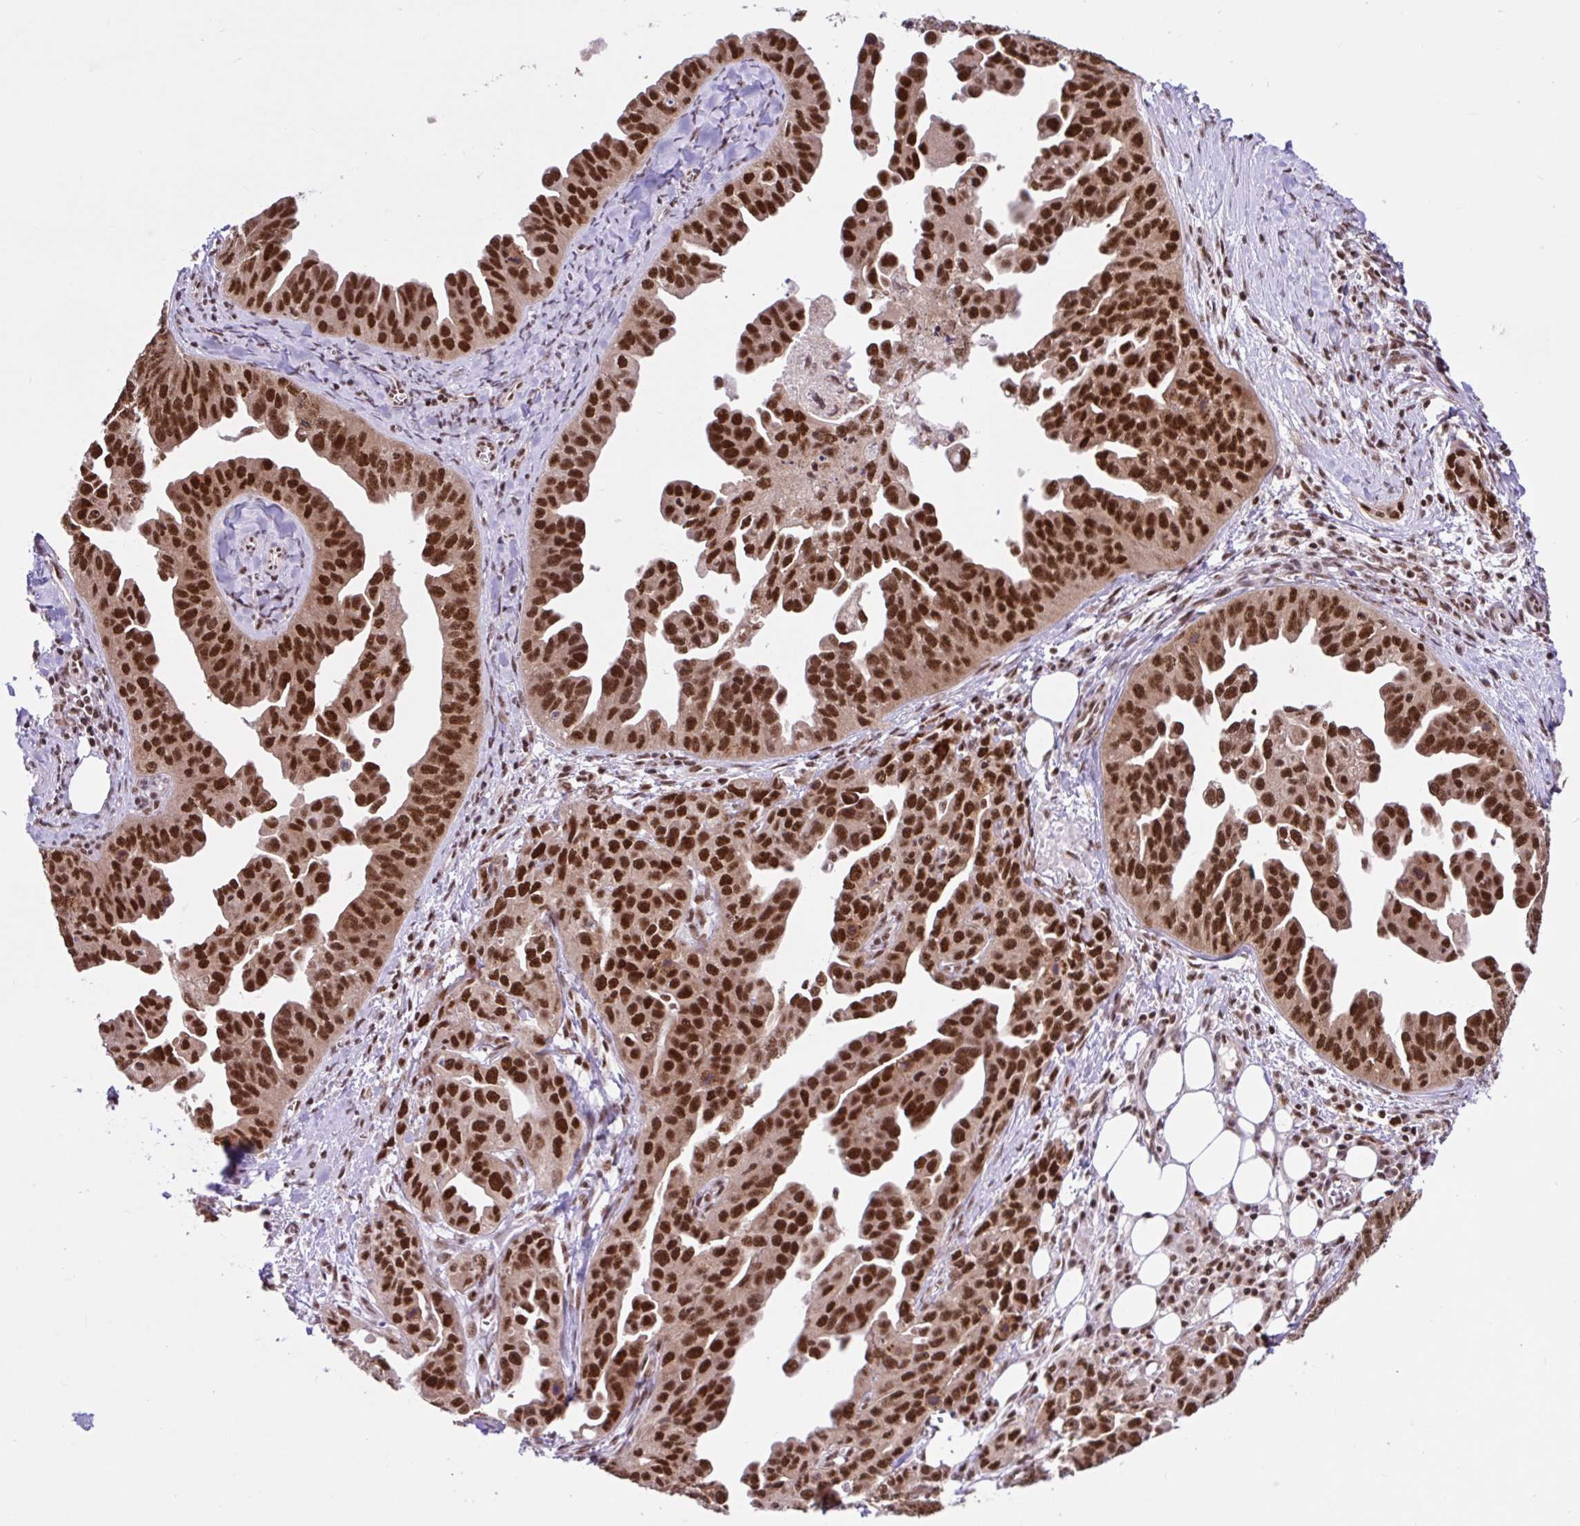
{"staining": {"intensity": "strong", "quantity": ">75%", "location": "nuclear"}, "tissue": "ovarian cancer", "cell_type": "Tumor cells", "image_type": "cancer", "snomed": [{"axis": "morphology", "description": "Cystadenocarcinoma, serous, NOS"}, {"axis": "topography", "description": "Ovary"}], "caption": "Tumor cells demonstrate high levels of strong nuclear positivity in about >75% of cells in serous cystadenocarcinoma (ovarian).", "gene": "CCDC12", "patient": {"sex": "female", "age": 75}}